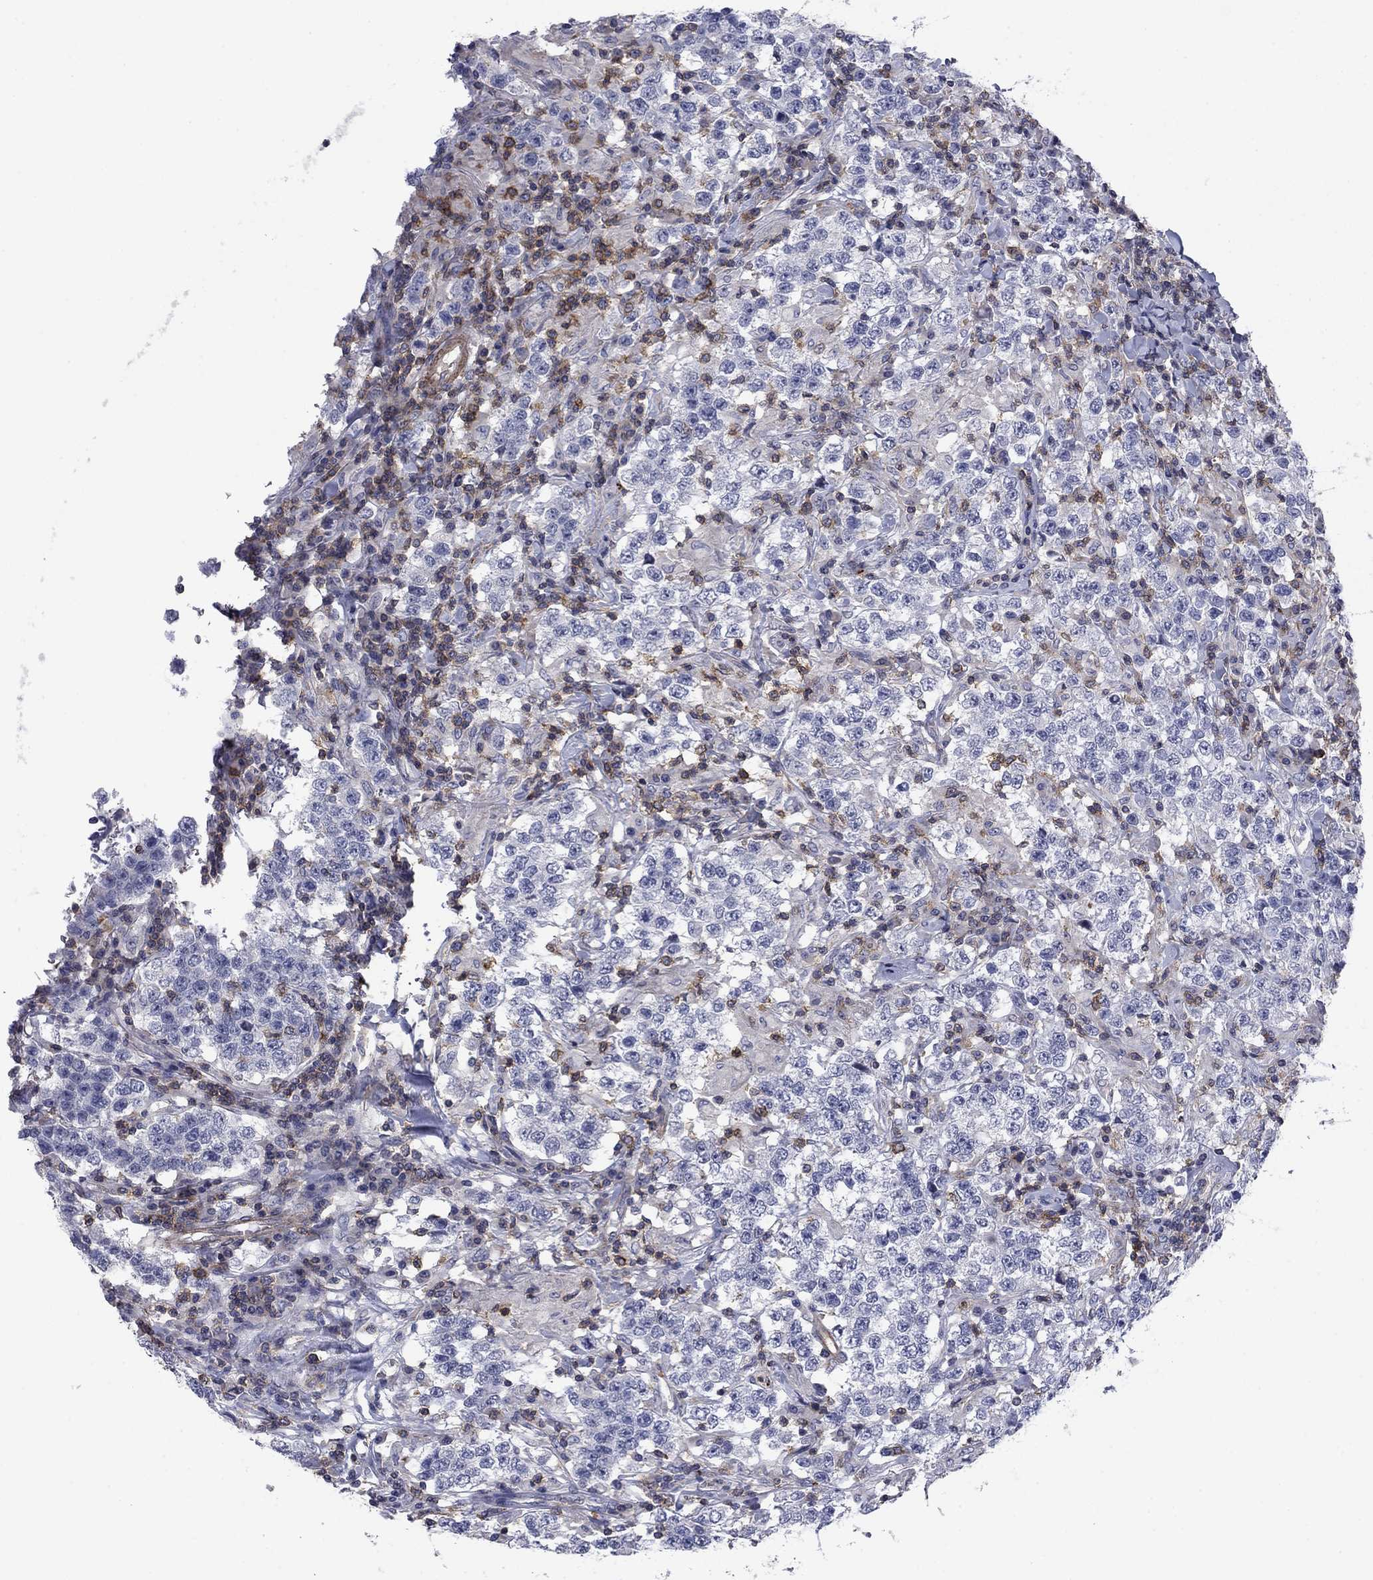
{"staining": {"intensity": "negative", "quantity": "none", "location": "none"}, "tissue": "testis cancer", "cell_type": "Tumor cells", "image_type": "cancer", "snomed": [{"axis": "morphology", "description": "Seminoma, NOS"}, {"axis": "morphology", "description": "Carcinoma, Embryonal, NOS"}, {"axis": "topography", "description": "Testis"}], "caption": "Immunohistochemistry (IHC) photomicrograph of neoplastic tissue: testis embryonal carcinoma stained with DAB exhibits no significant protein staining in tumor cells.", "gene": "PSD4", "patient": {"sex": "male", "age": 41}}